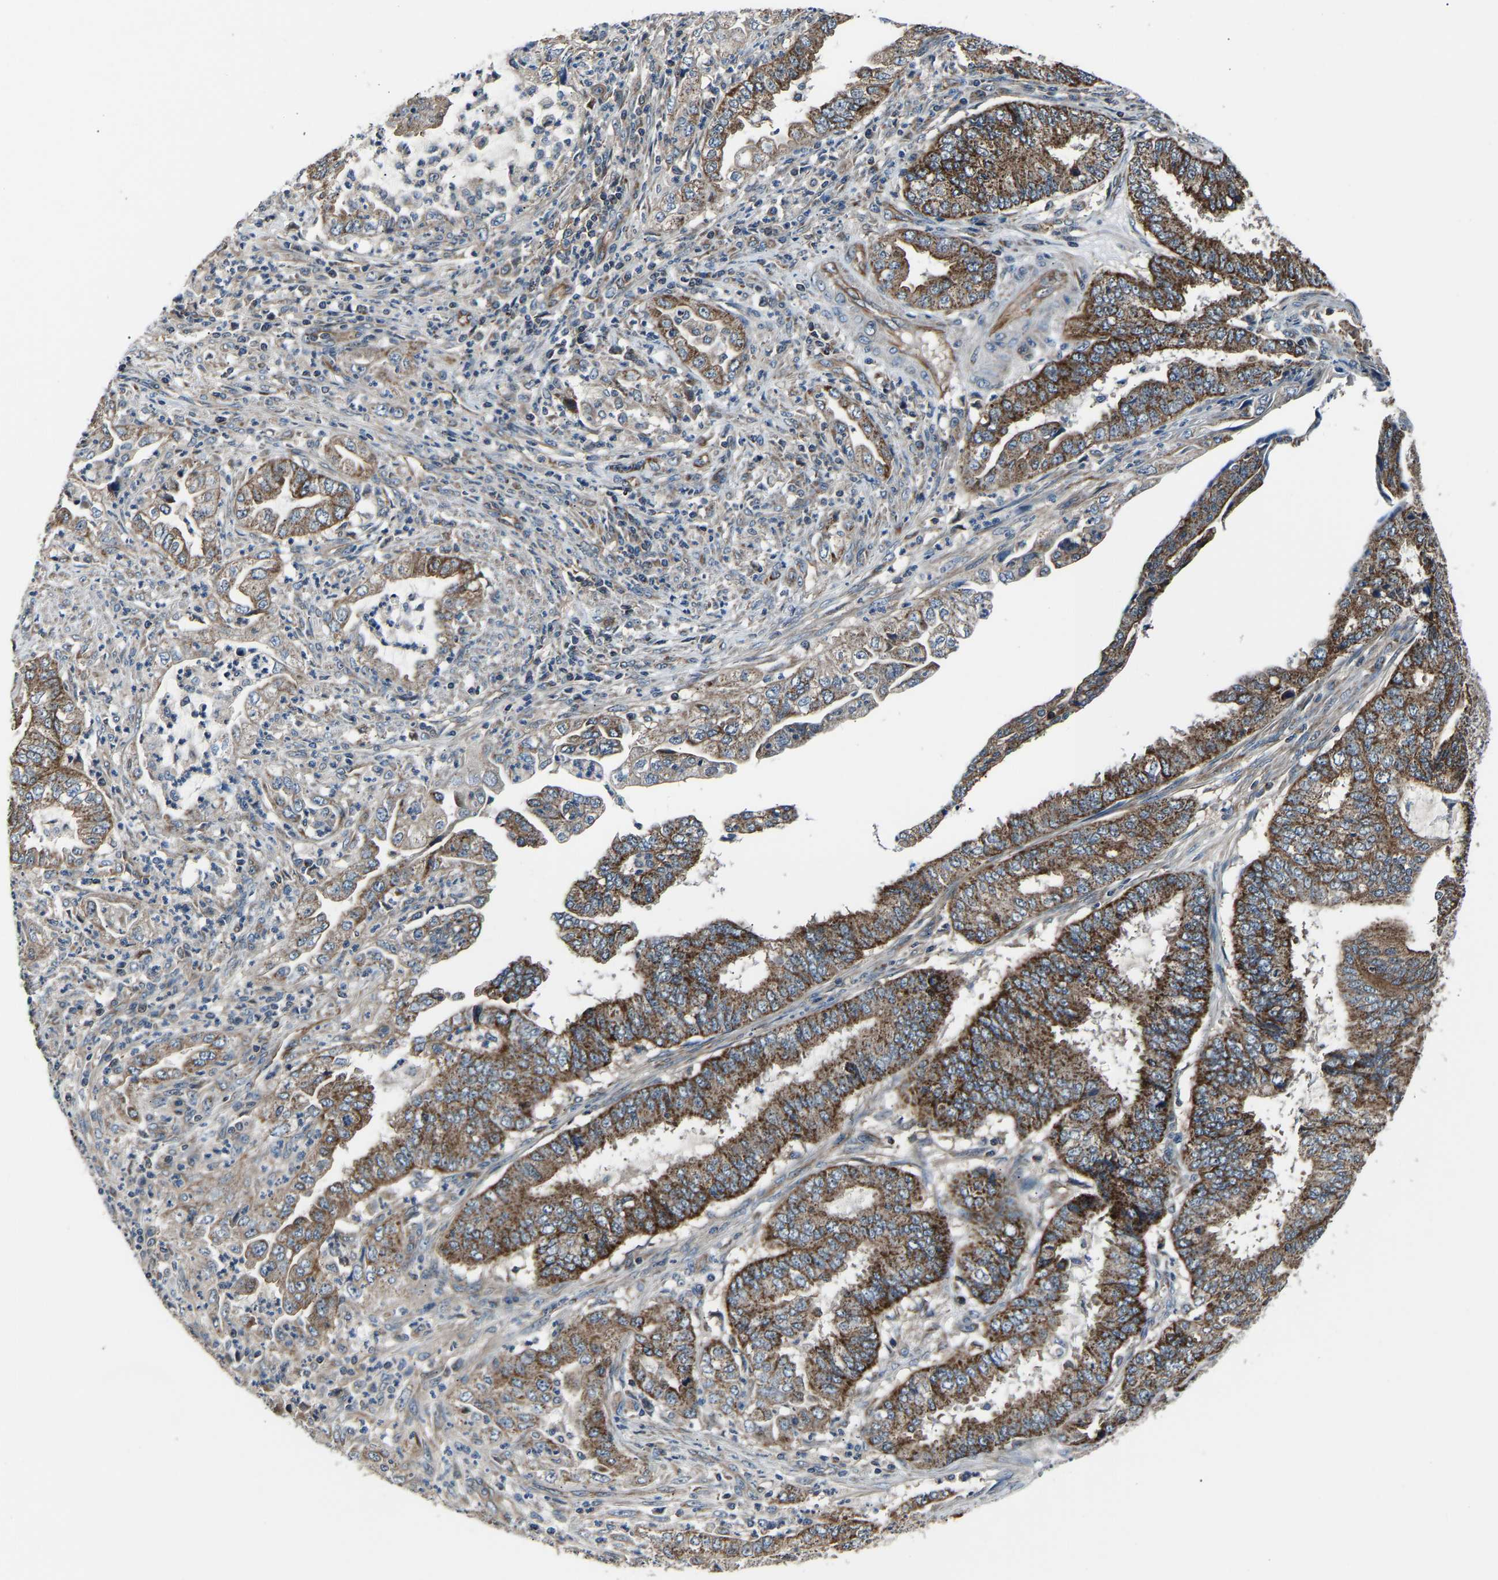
{"staining": {"intensity": "moderate", "quantity": ">75%", "location": "cytoplasmic/membranous"}, "tissue": "endometrial cancer", "cell_type": "Tumor cells", "image_type": "cancer", "snomed": [{"axis": "morphology", "description": "Adenocarcinoma, NOS"}, {"axis": "topography", "description": "Endometrium"}], "caption": "Moderate cytoplasmic/membranous protein positivity is seen in approximately >75% of tumor cells in endometrial adenocarcinoma. The staining is performed using DAB (3,3'-diaminobenzidine) brown chromogen to label protein expression. The nuclei are counter-stained blue using hematoxylin.", "gene": "GGCT", "patient": {"sex": "female", "age": 51}}